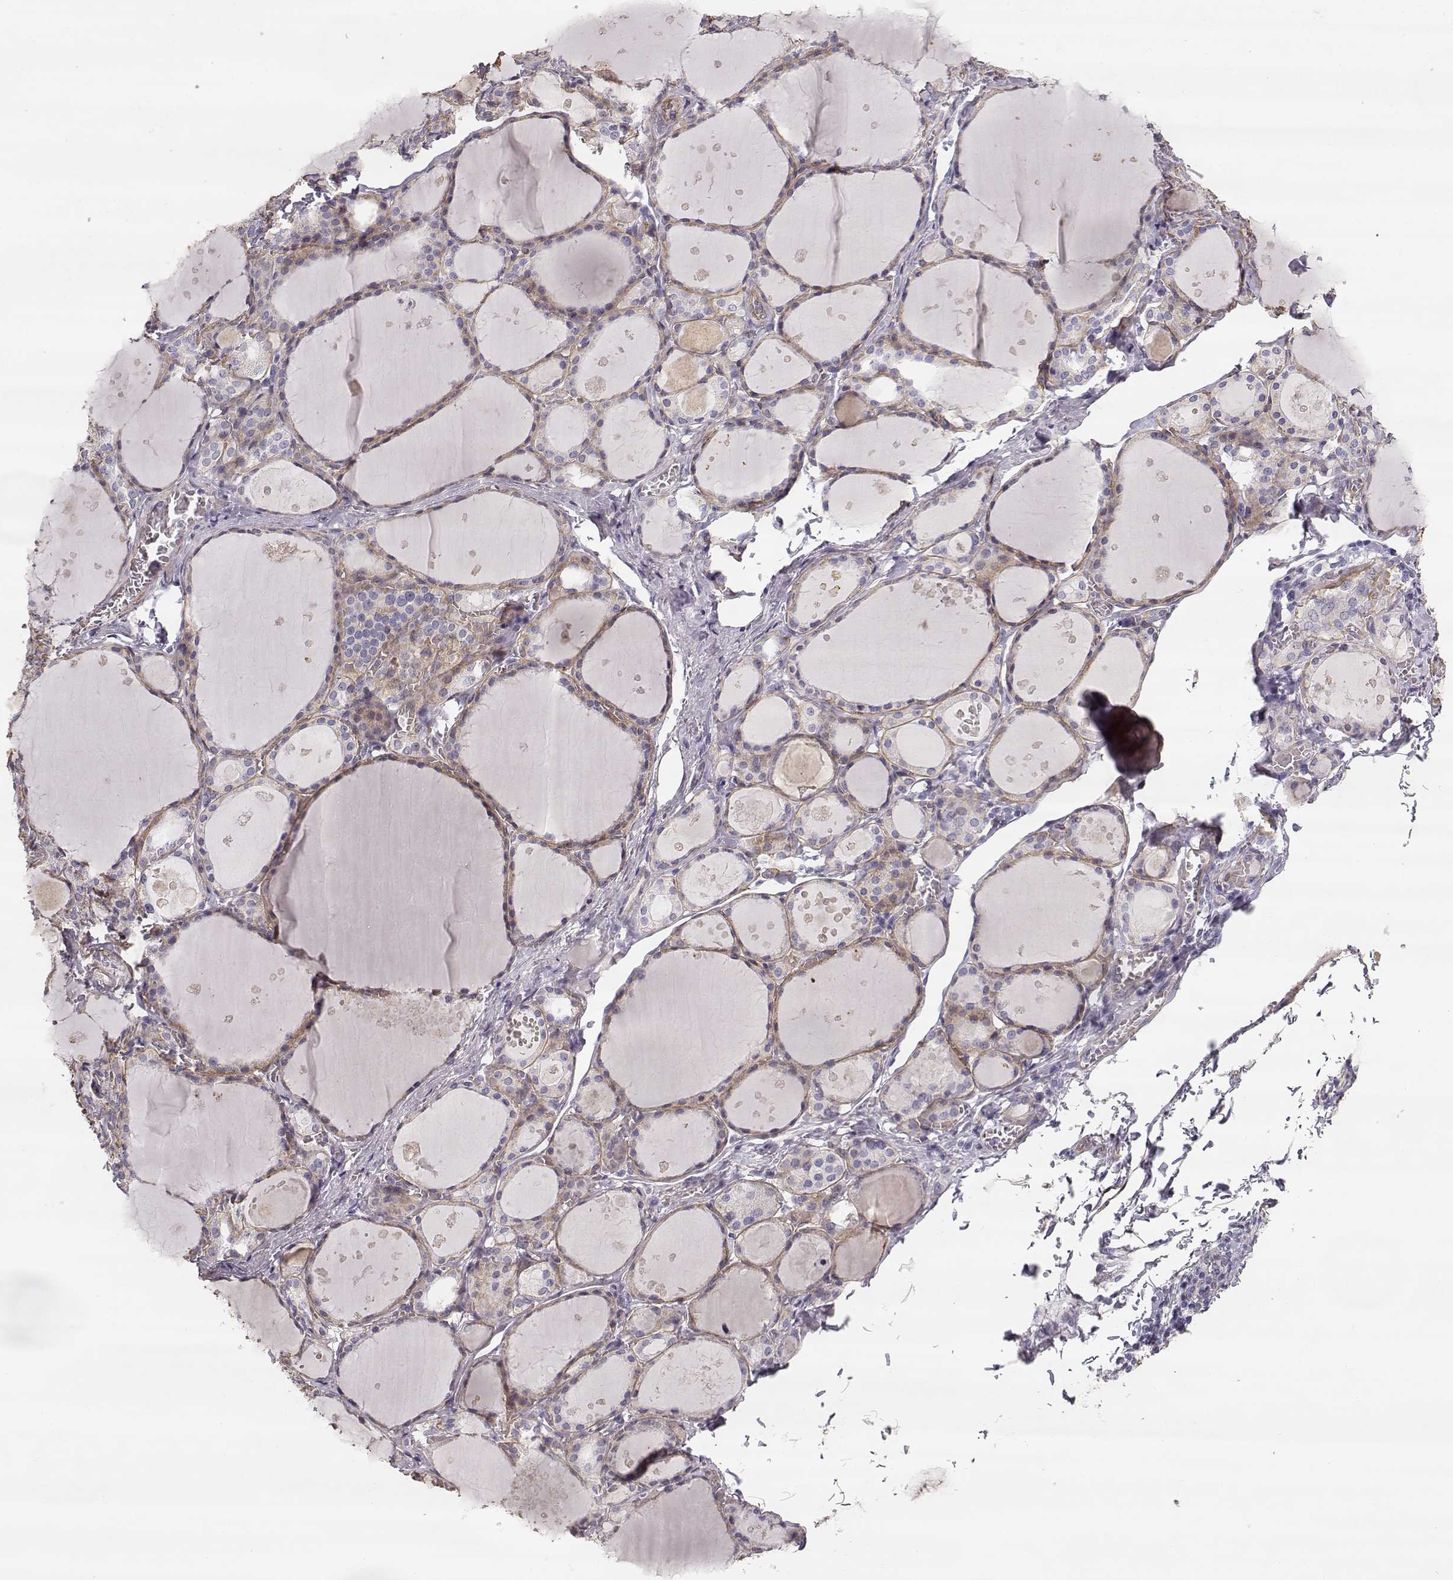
{"staining": {"intensity": "negative", "quantity": "none", "location": "none"}, "tissue": "thyroid gland", "cell_type": "Glandular cells", "image_type": "normal", "snomed": [{"axis": "morphology", "description": "Normal tissue, NOS"}, {"axis": "topography", "description": "Thyroid gland"}], "caption": "Glandular cells show no significant expression in benign thyroid gland. The staining was performed using DAB to visualize the protein expression in brown, while the nuclei were stained in blue with hematoxylin (Magnification: 20x).", "gene": "LAMC1", "patient": {"sex": "male", "age": 68}}